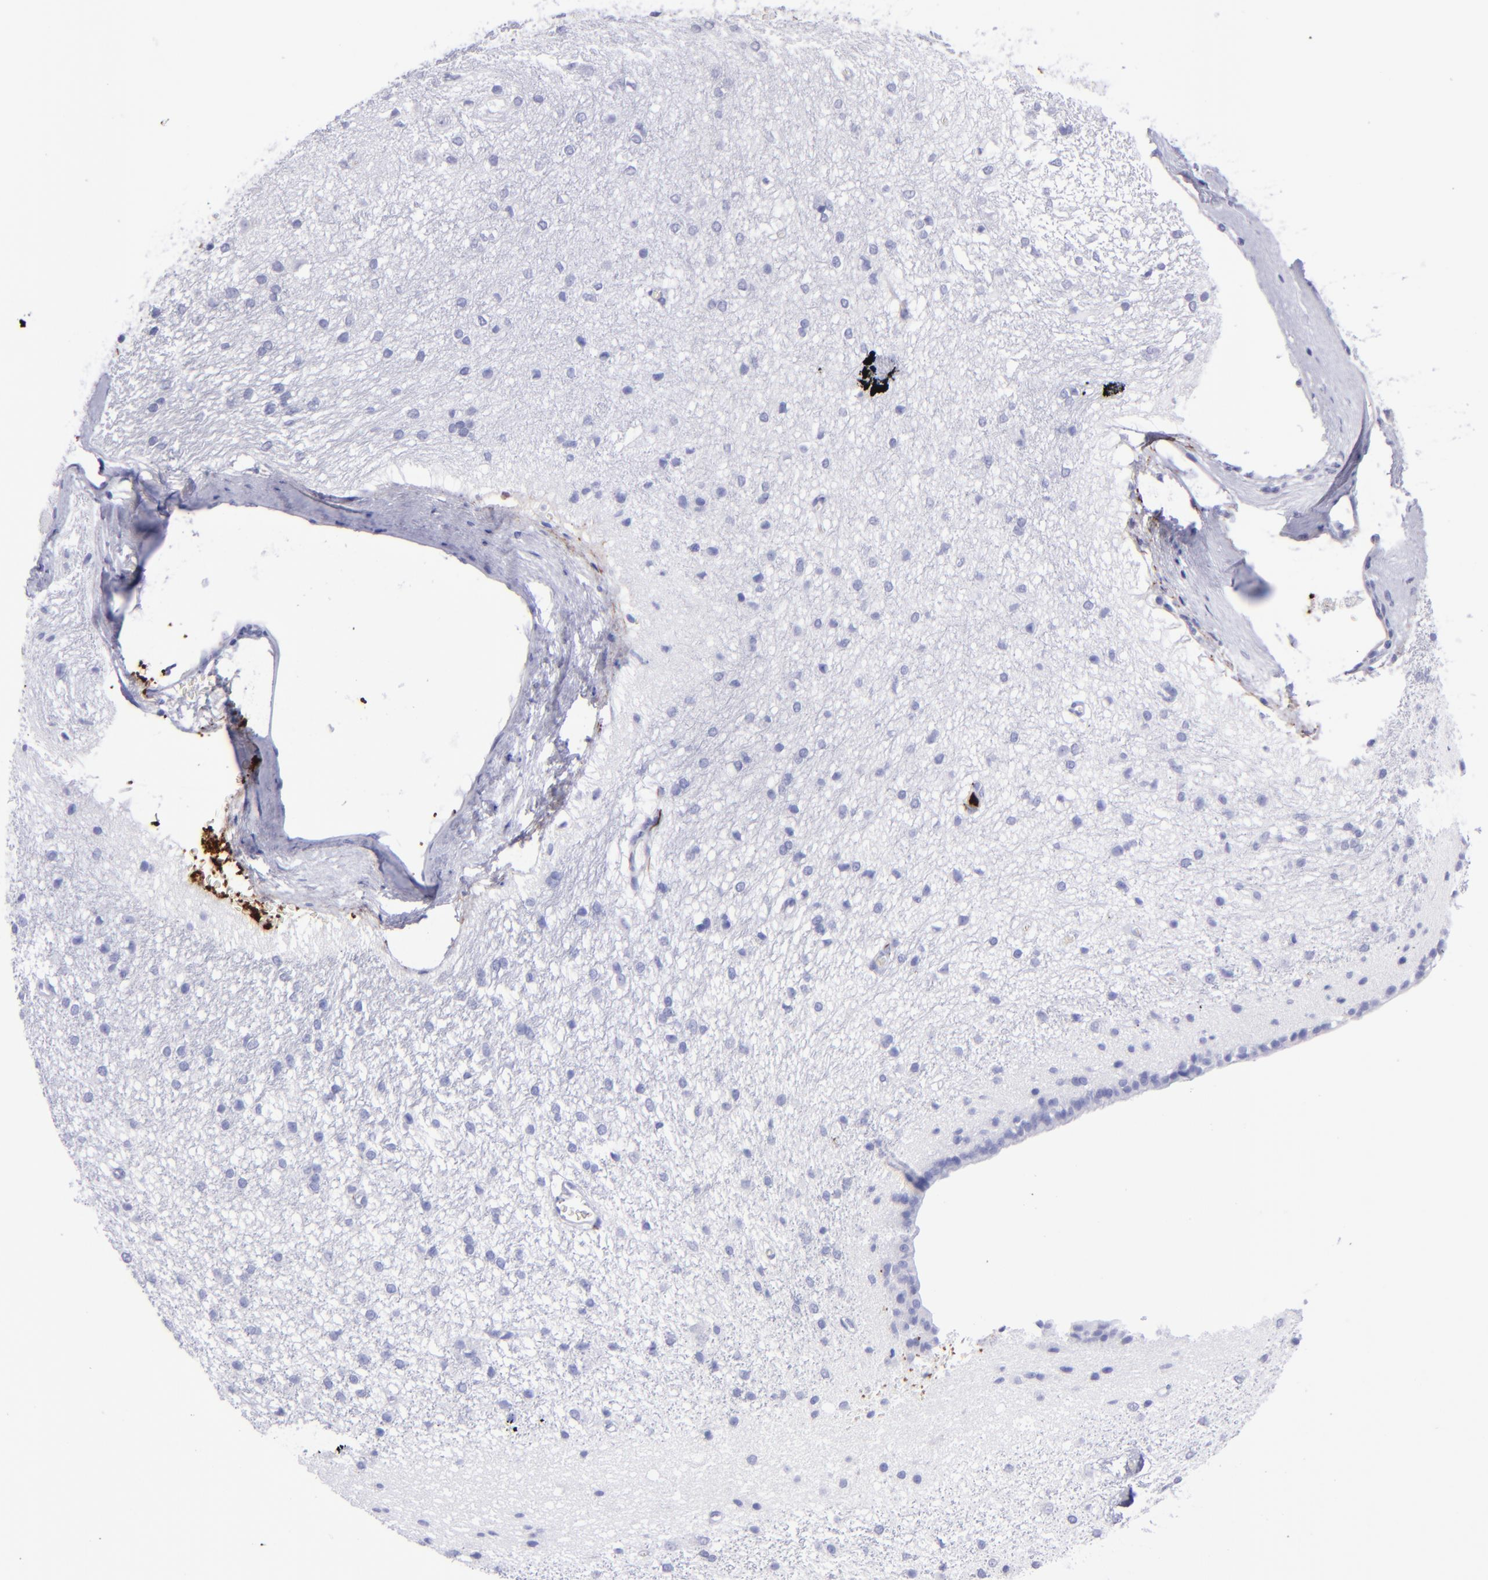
{"staining": {"intensity": "negative", "quantity": "none", "location": "none"}, "tissue": "caudate", "cell_type": "Glial cells", "image_type": "normal", "snomed": [{"axis": "morphology", "description": "Normal tissue, NOS"}, {"axis": "topography", "description": "Lateral ventricle wall"}], "caption": "DAB (3,3'-diaminobenzidine) immunohistochemical staining of normal human caudate reveals no significant staining in glial cells.", "gene": "EFCAB13", "patient": {"sex": "female", "age": 19}}